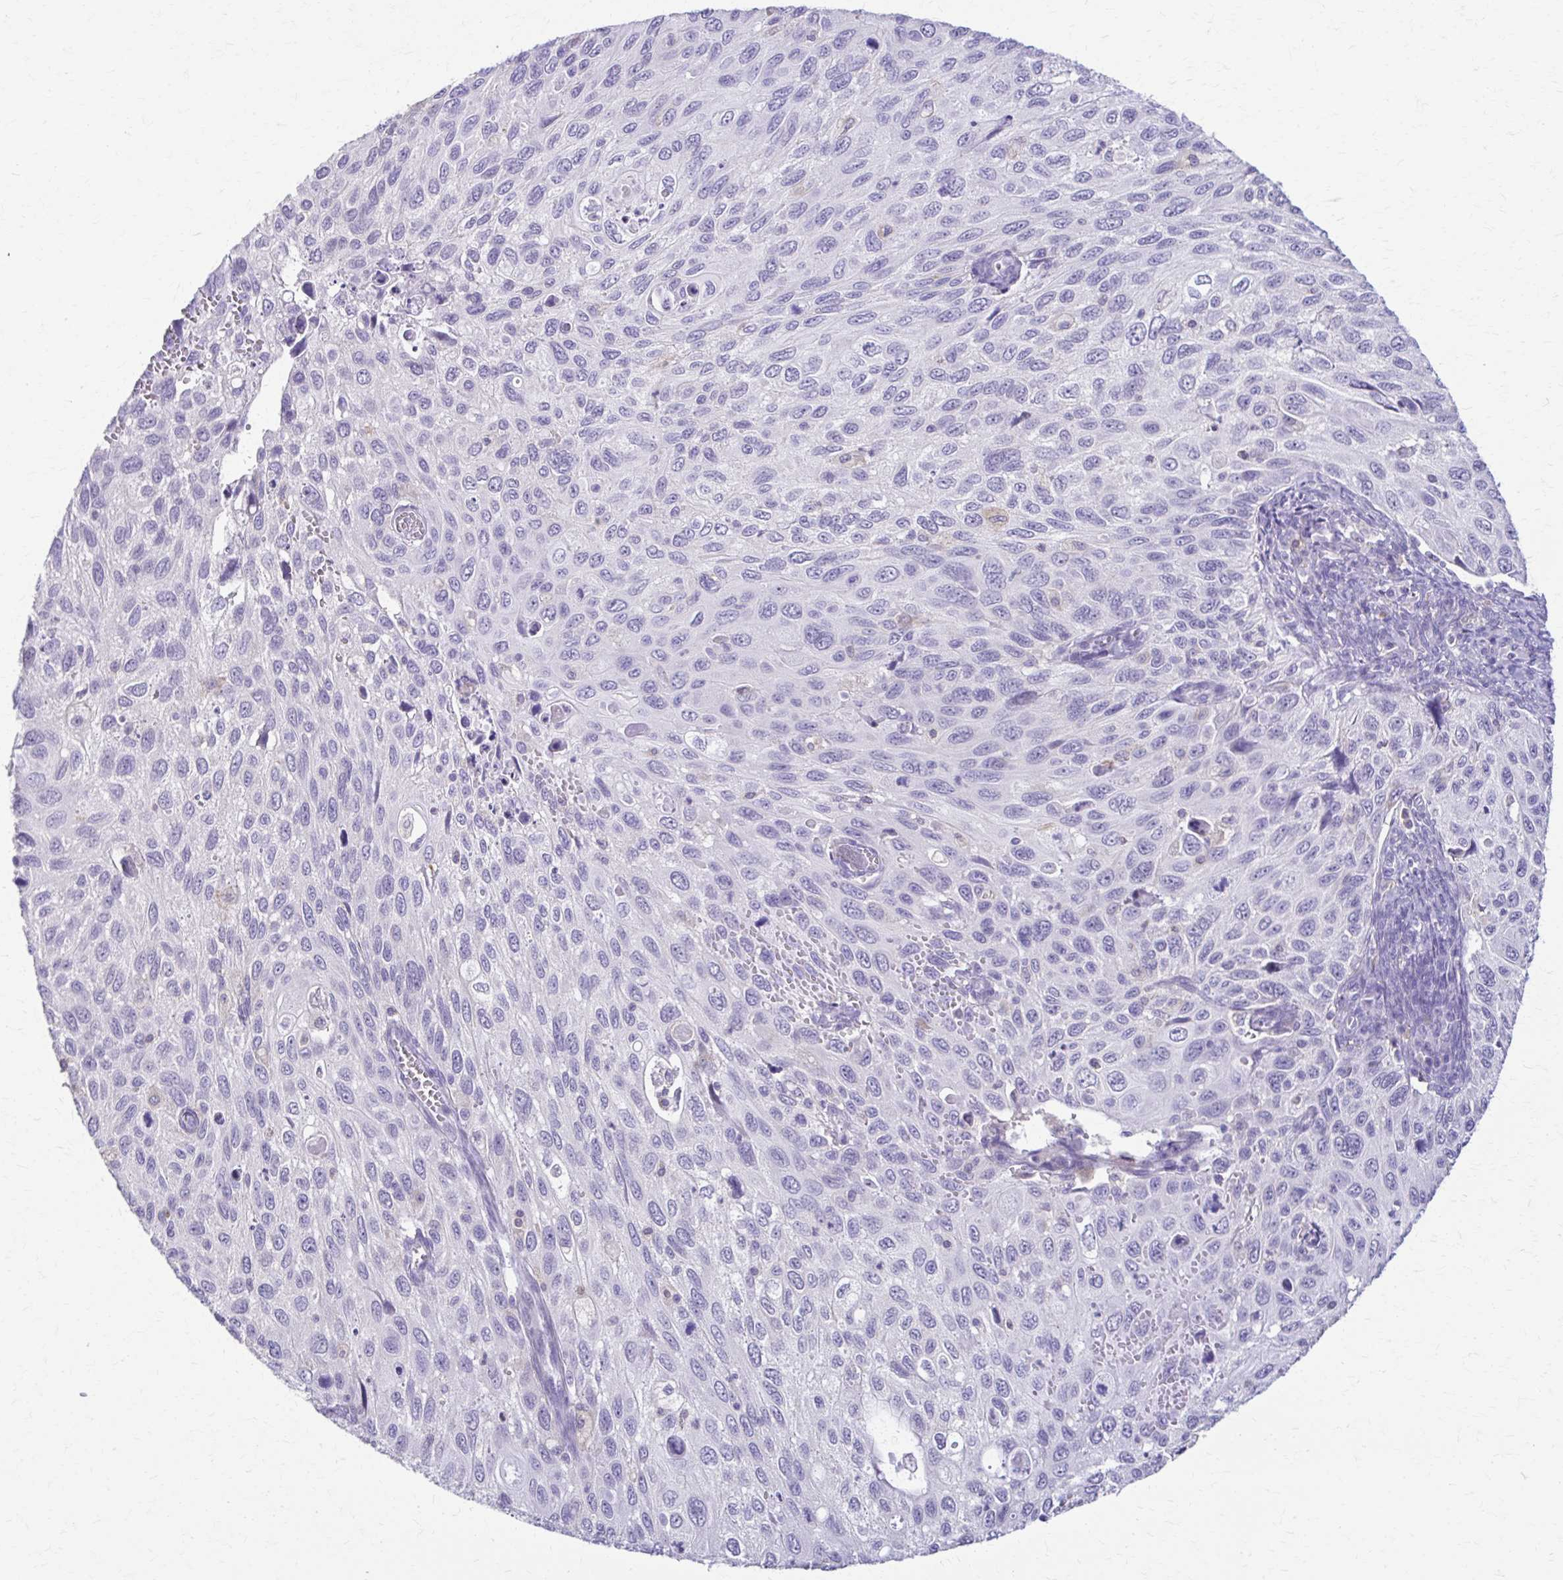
{"staining": {"intensity": "negative", "quantity": "none", "location": "none"}, "tissue": "cervical cancer", "cell_type": "Tumor cells", "image_type": "cancer", "snomed": [{"axis": "morphology", "description": "Squamous cell carcinoma, NOS"}, {"axis": "topography", "description": "Cervix"}], "caption": "Immunohistochemical staining of human cervical cancer (squamous cell carcinoma) demonstrates no significant expression in tumor cells.", "gene": "PIK3AP1", "patient": {"sex": "female", "age": 70}}